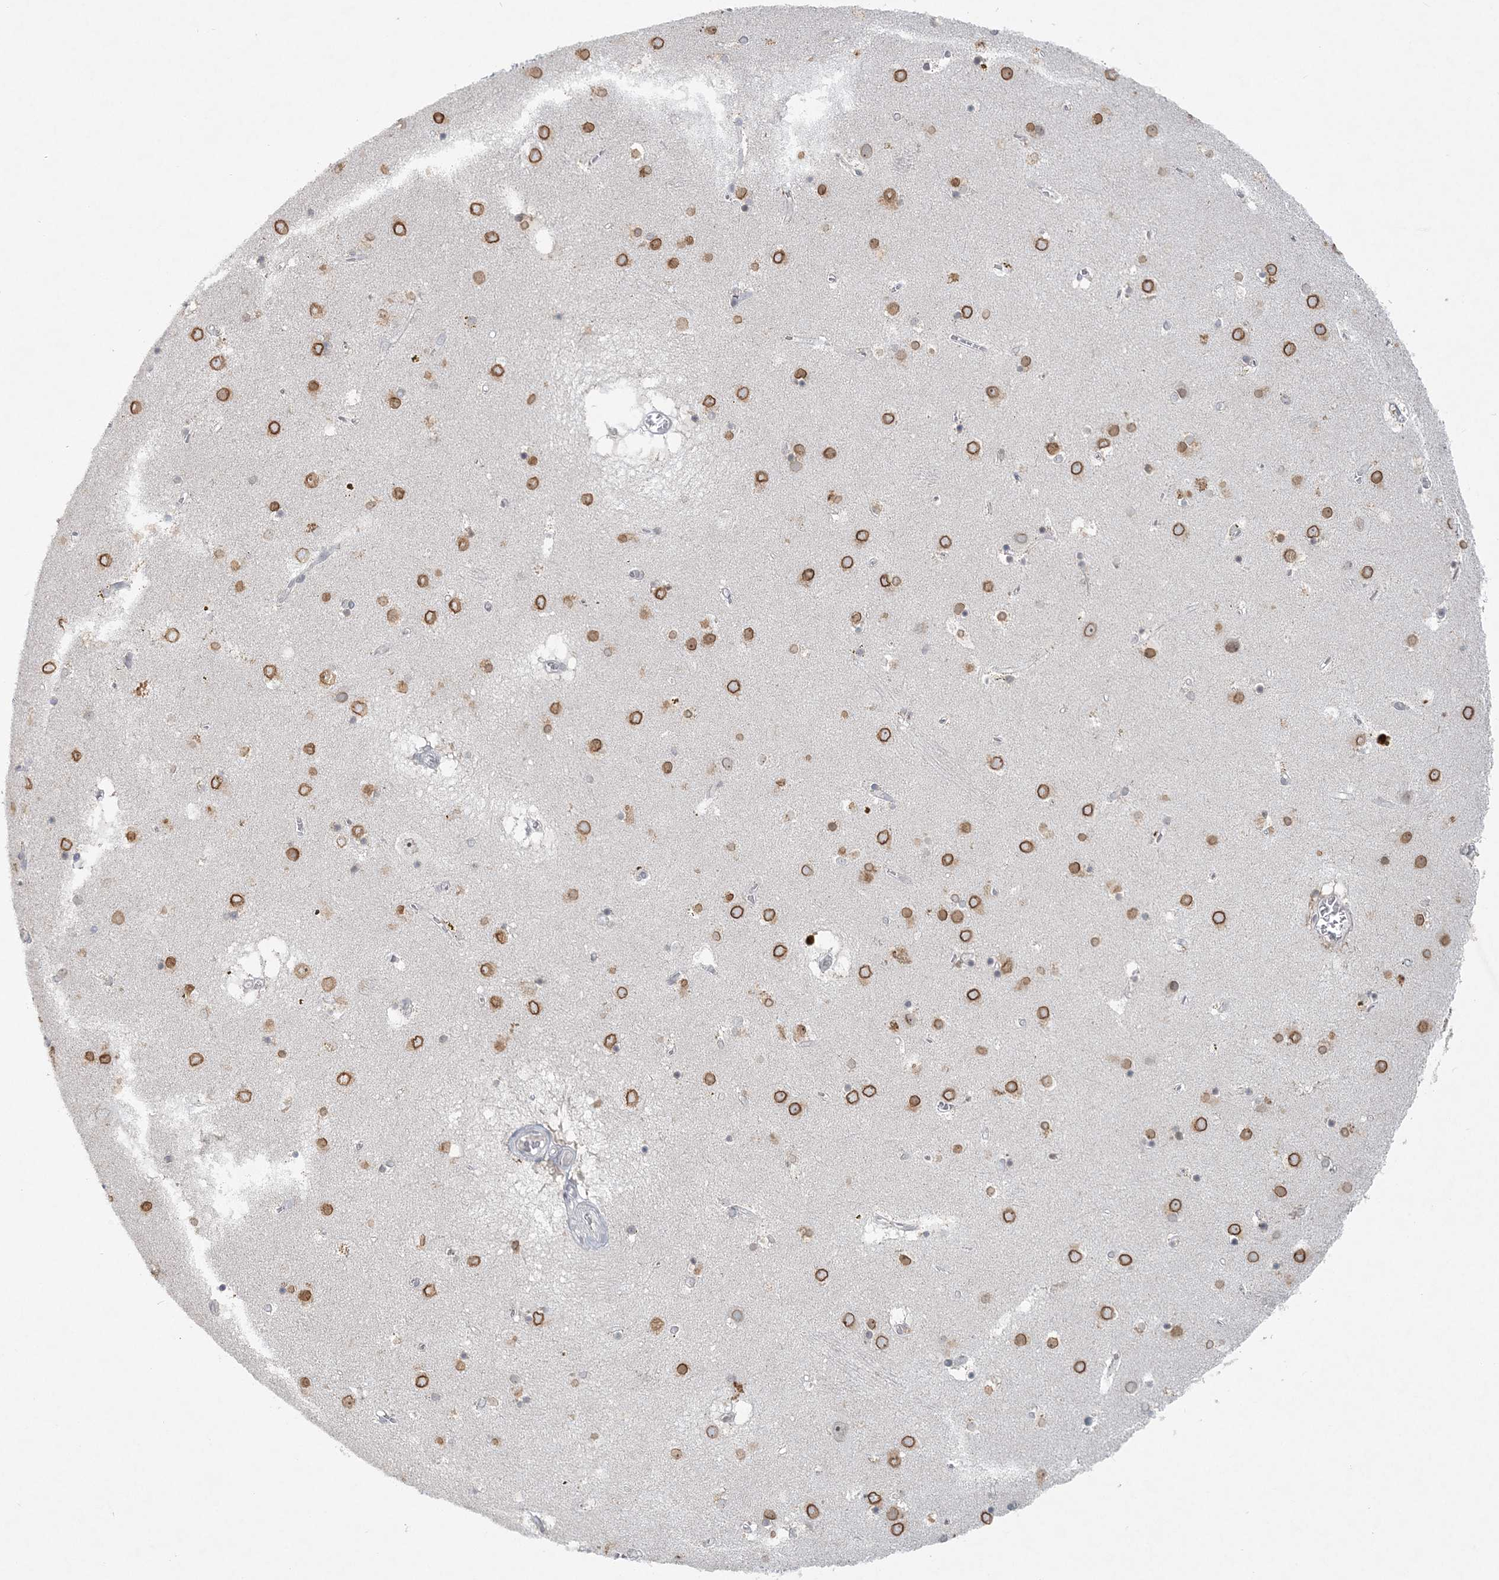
{"staining": {"intensity": "negative", "quantity": "none", "location": "none"}, "tissue": "caudate", "cell_type": "Glial cells", "image_type": "normal", "snomed": [{"axis": "morphology", "description": "Normal tissue, NOS"}, {"axis": "topography", "description": "Lateral ventricle wall"}], "caption": "This micrograph is of benign caudate stained with IHC to label a protein in brown with the nuclei are counter-stained blue. There is no positivity in glial cells. (DAB (3,3'-diaminobenzidine) IHC with hematoxylin counter stain).", "gene": "NUP54", "patient": {"sex": "male", "age": 70}}